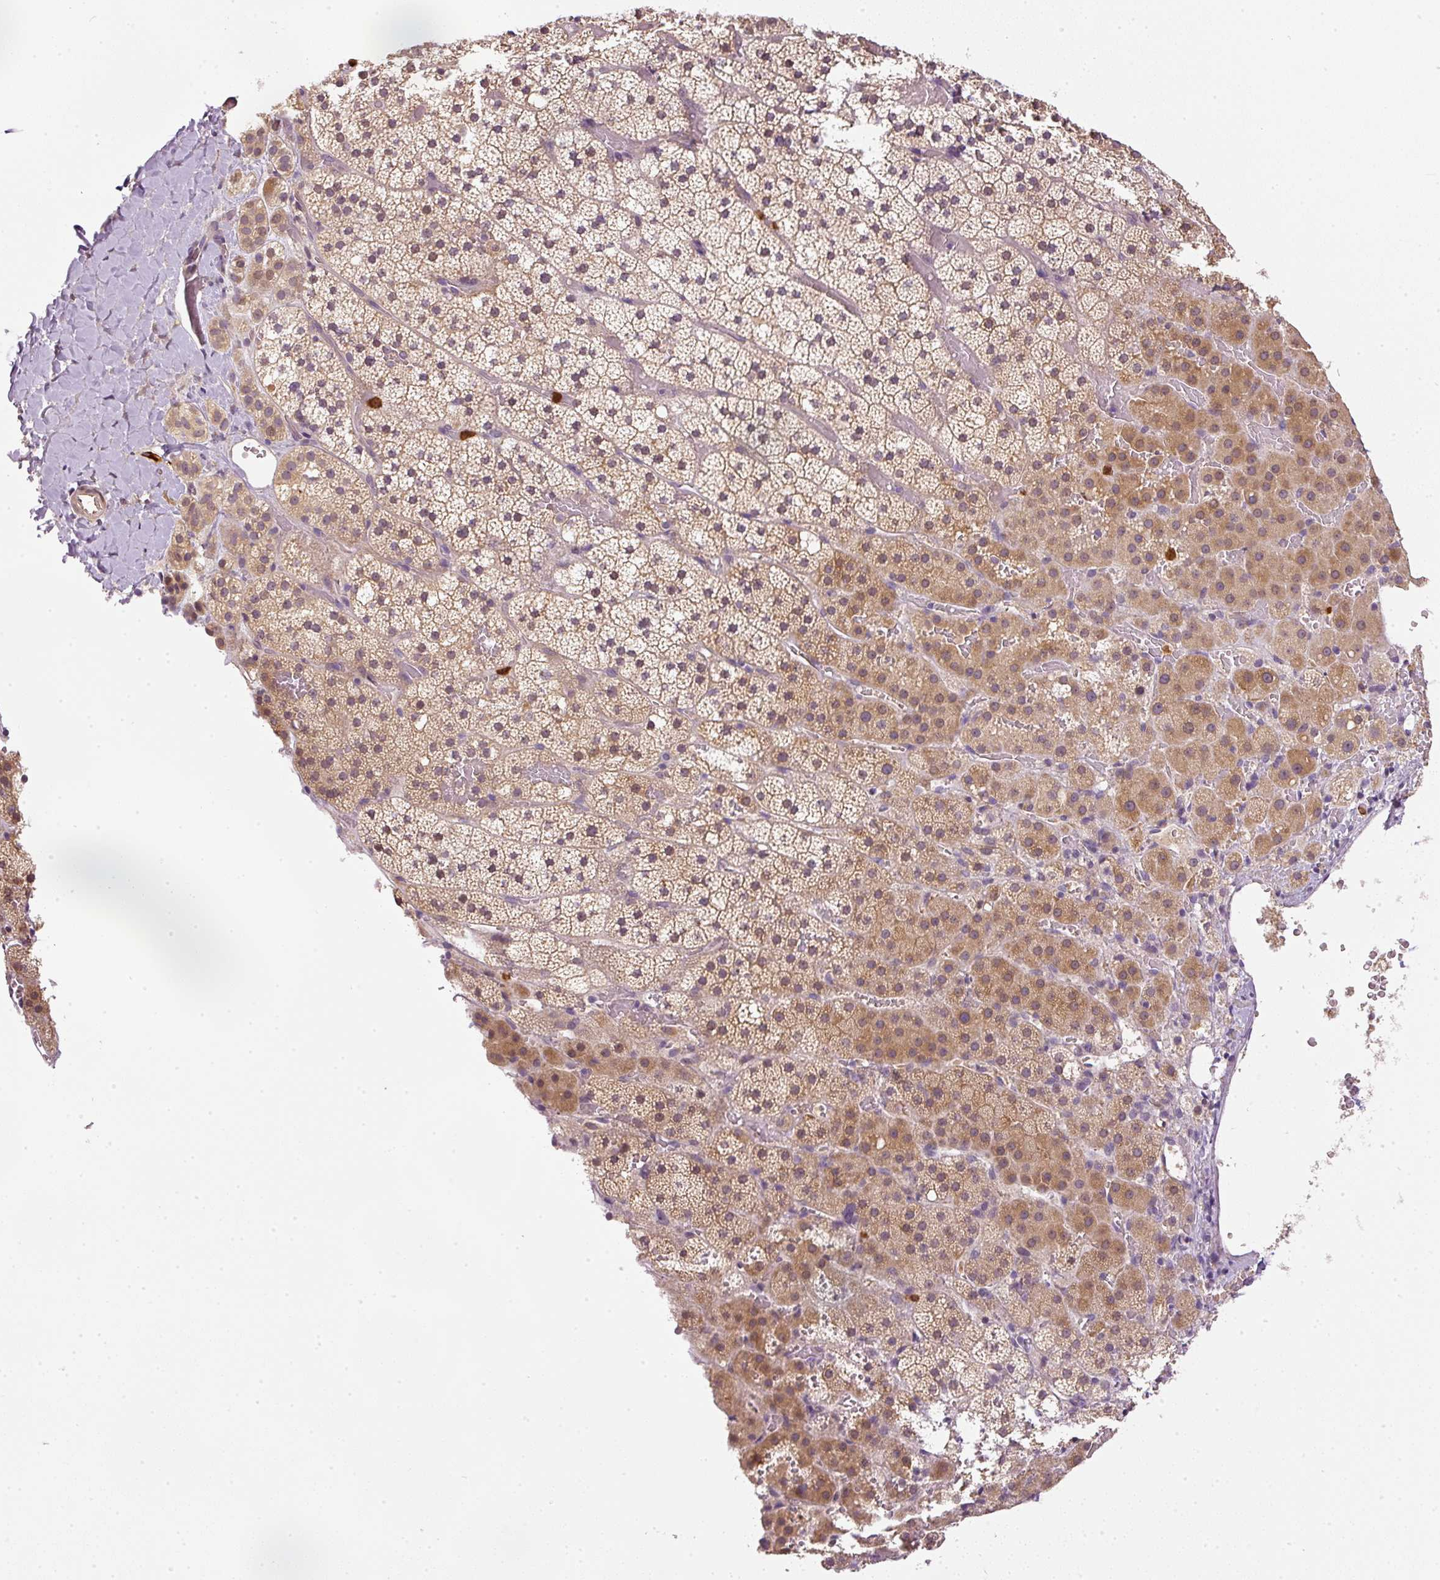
{"staining": {"intensity": "moderate", "quantity": ">75%", "location": "cytoplasmic/membranous"}, "tissue": "adrenal gland", "cell_type": "Glandular cells", "image_type": "normal", "snomed": [{"axis": "morphology", "description": "Normal tissue, NOS"}, {"axis": "topography", "description": "Adrenal gland"}], "caption": "Adrenal gland stained for a protein reveals moderate cytoplasmic/membranous positivity in glandular cells. (Brightfield microscopy of DAB IHC at high magnification).", "gene": "CTTNBP2", "patient": {"sex": "male", "age": 53}}